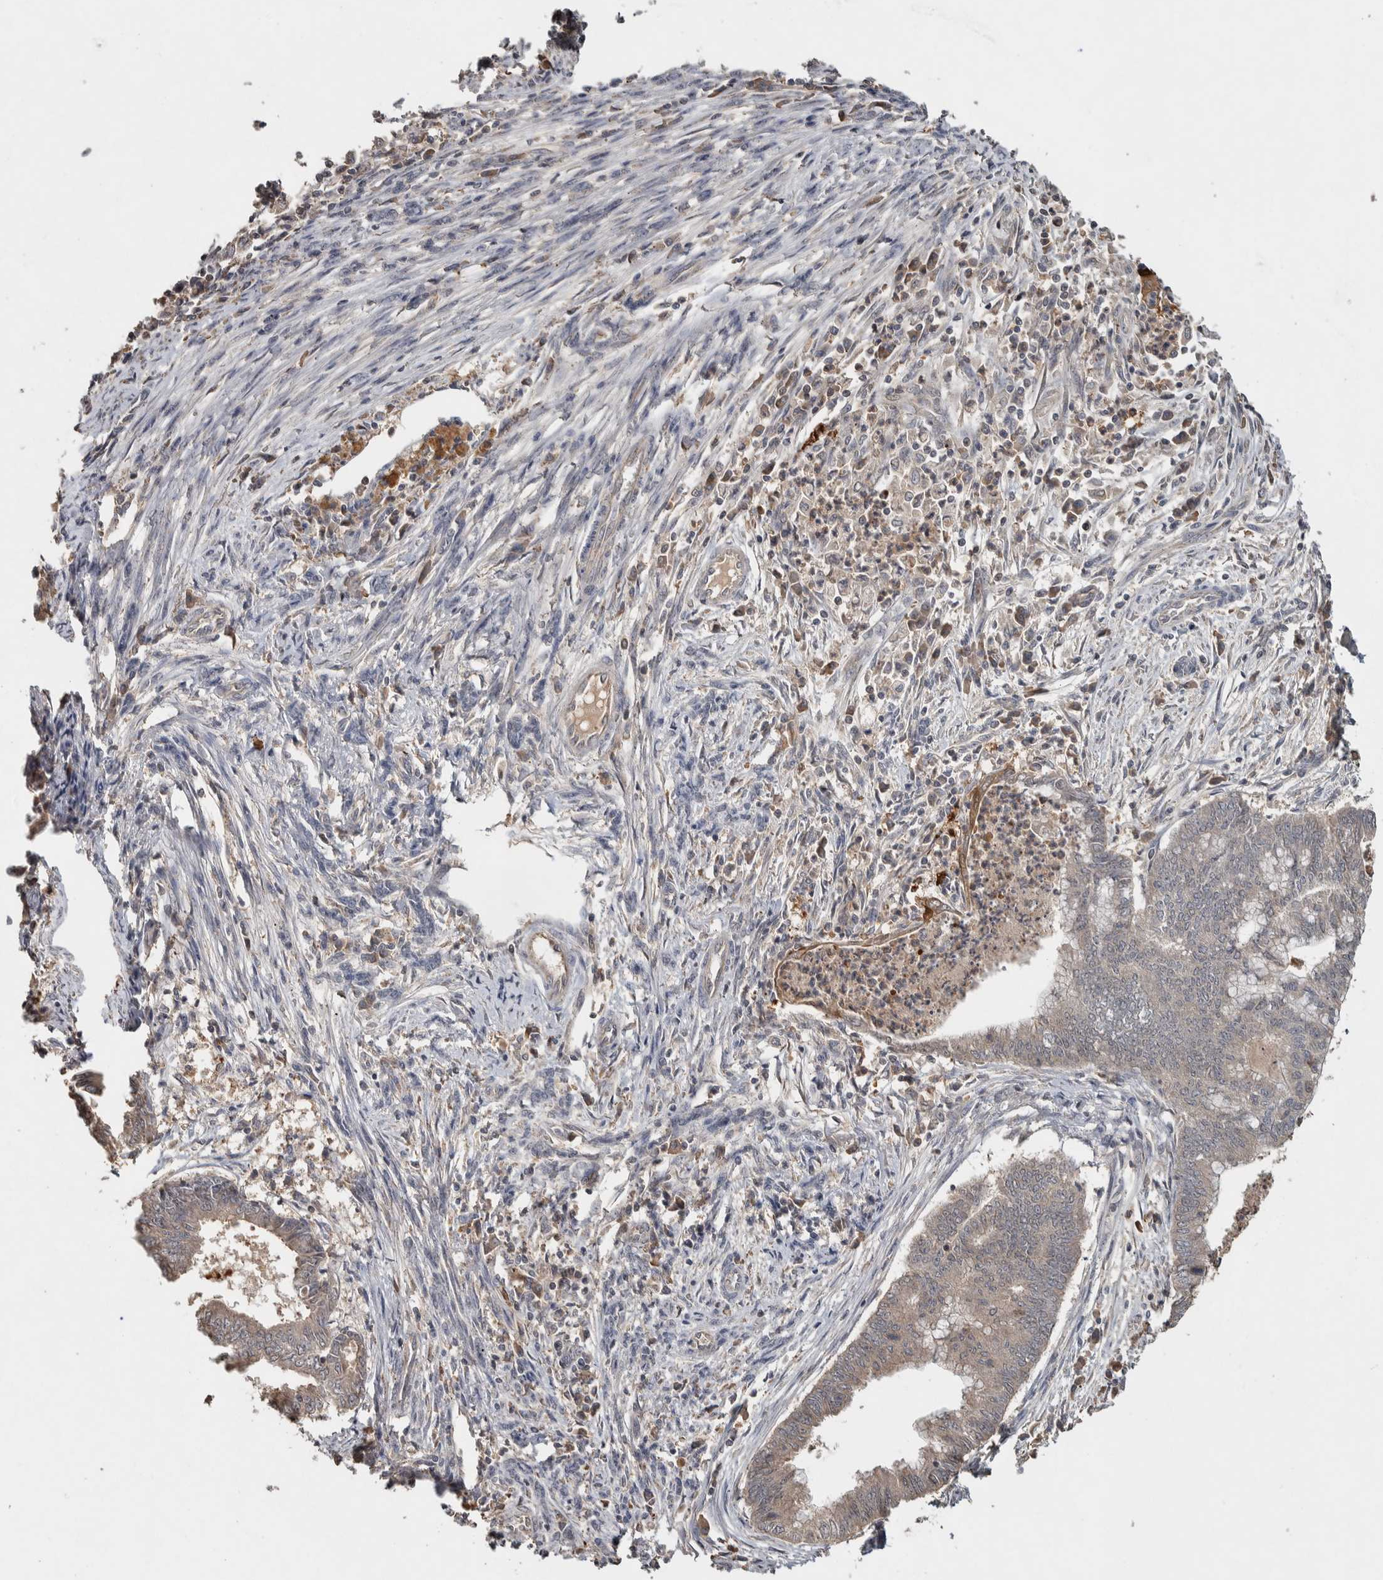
{"staining": {"intensity": "weak", "quantity": "<25%", "location": "cytoplasmic/membranous"}, "tissue": "endometrial cancer", "cell_type": "Tumor cells", "image_type": "cancer", "snomed": [{"axis": "morphology", "description": "Polyp, NOS"}, {"axis": "morphology", "description": "Adenocarcinoma, NOS"}, {"axis": "morphology", "description": "Adenoma, NOS"}, {"axis": "topography", "description": "Endometrium"}], "caption": "Micrograph shows no protein expression in tumor cells of endometrial adenoma tissue. (DAB IHC with hematoxylin counter stain).", "gene": "EIF3H", "patient": {"sex": "female", "age": 79}}